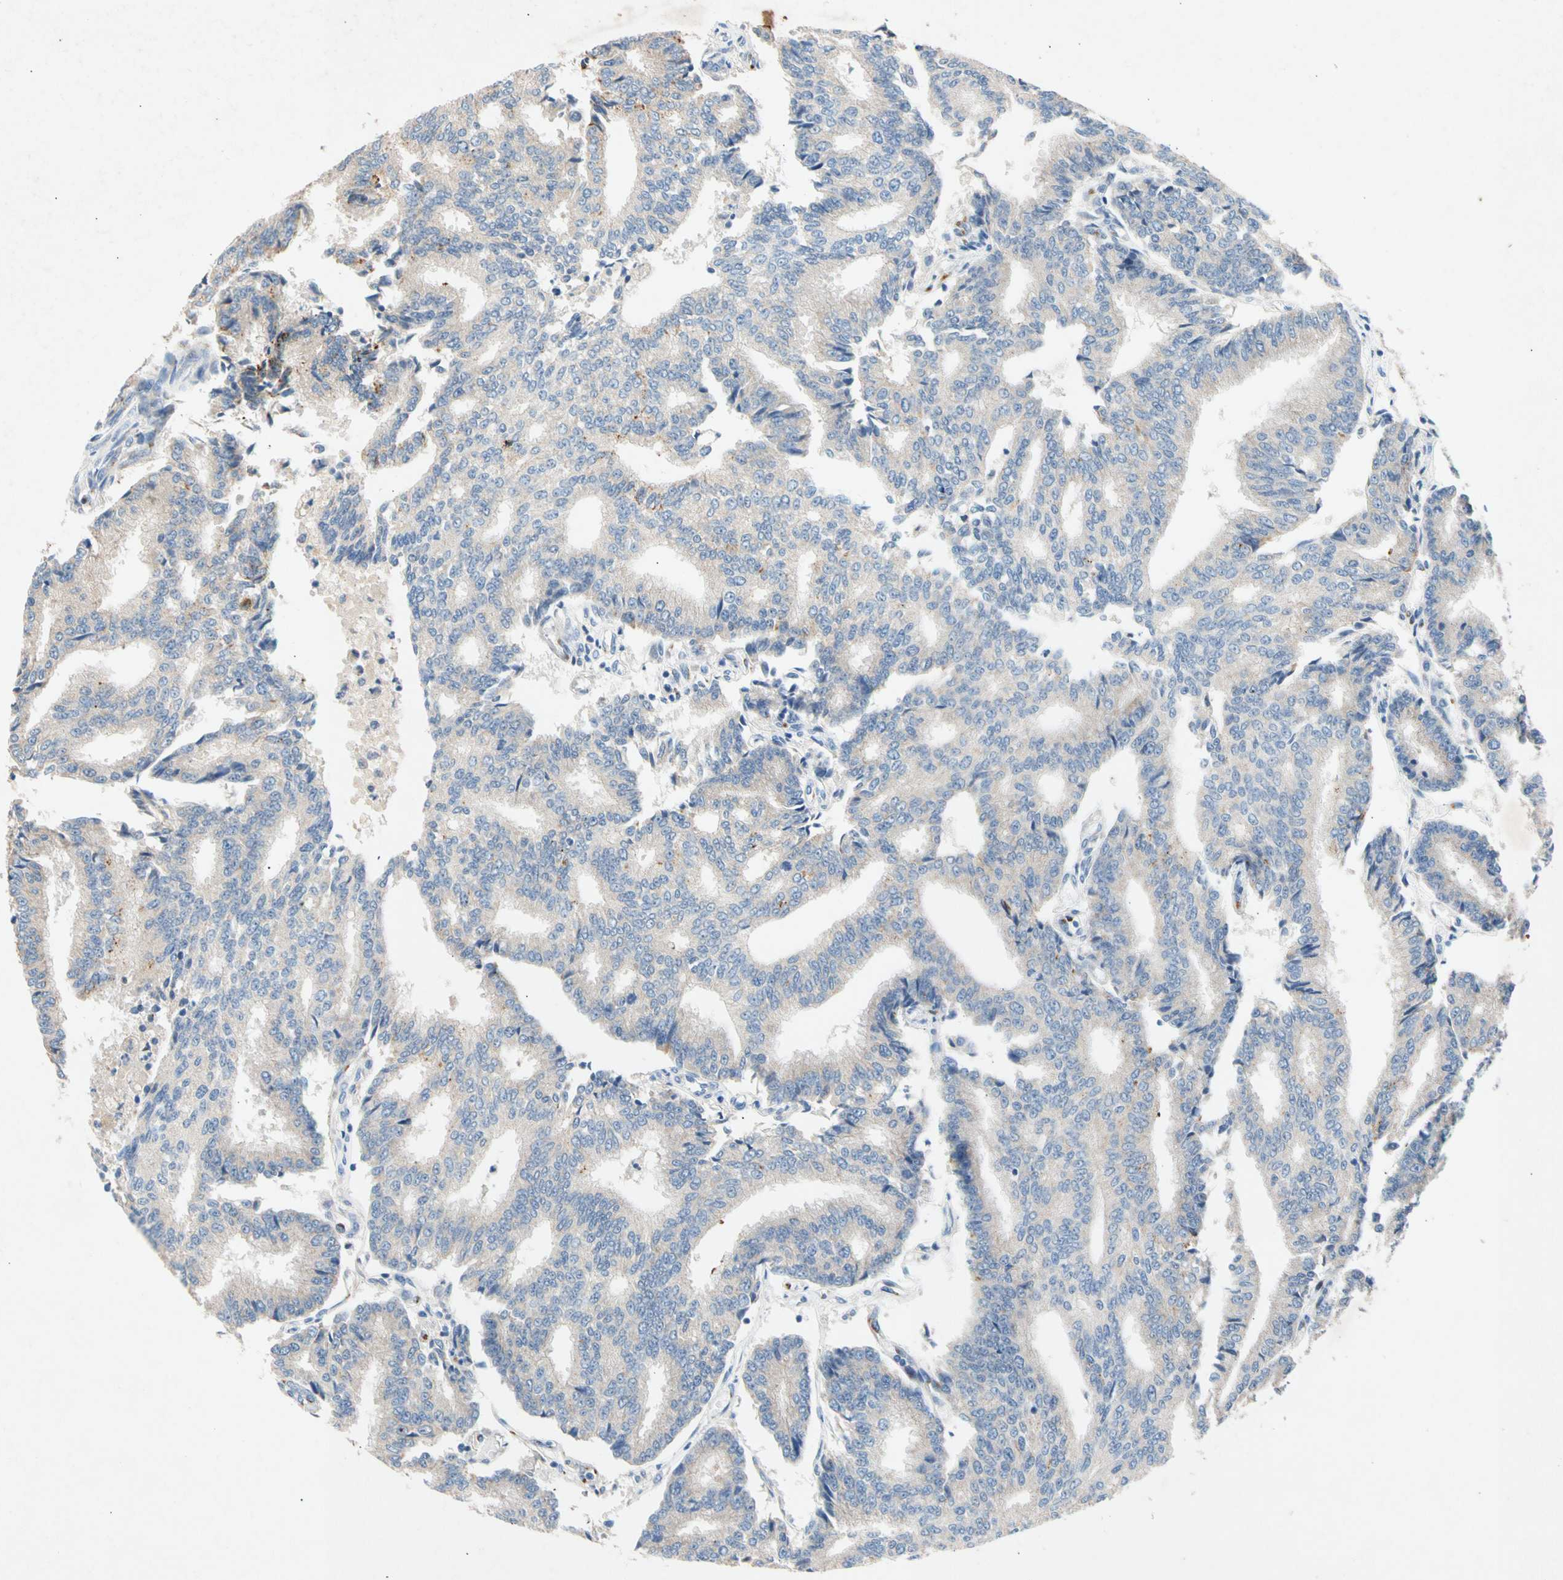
{"staining": {"intensity": "weak", "quantity": "<25%", "location": "cytoplasmic/membranous"}, "tissue": "prostate cancer", "cell_type": "Tumor cells", "image_type": "cancer", "snomed": [{"axis": "morphology", "description": "Adenocarcinoma, High grade"}, {"axis": "topography", "description": "Prostate"}], "caption": "High magnification brightfield microscopy of adenocarcinoma (high-grade) (prostate) stained with DAB (3,3'-diaminobenzidine) (brown) and counterstained with hematoxylin (blue): tumor cells show no significant expression.", "gene": "GASK1B", "patient": {"sex": "male", "age": 55}}